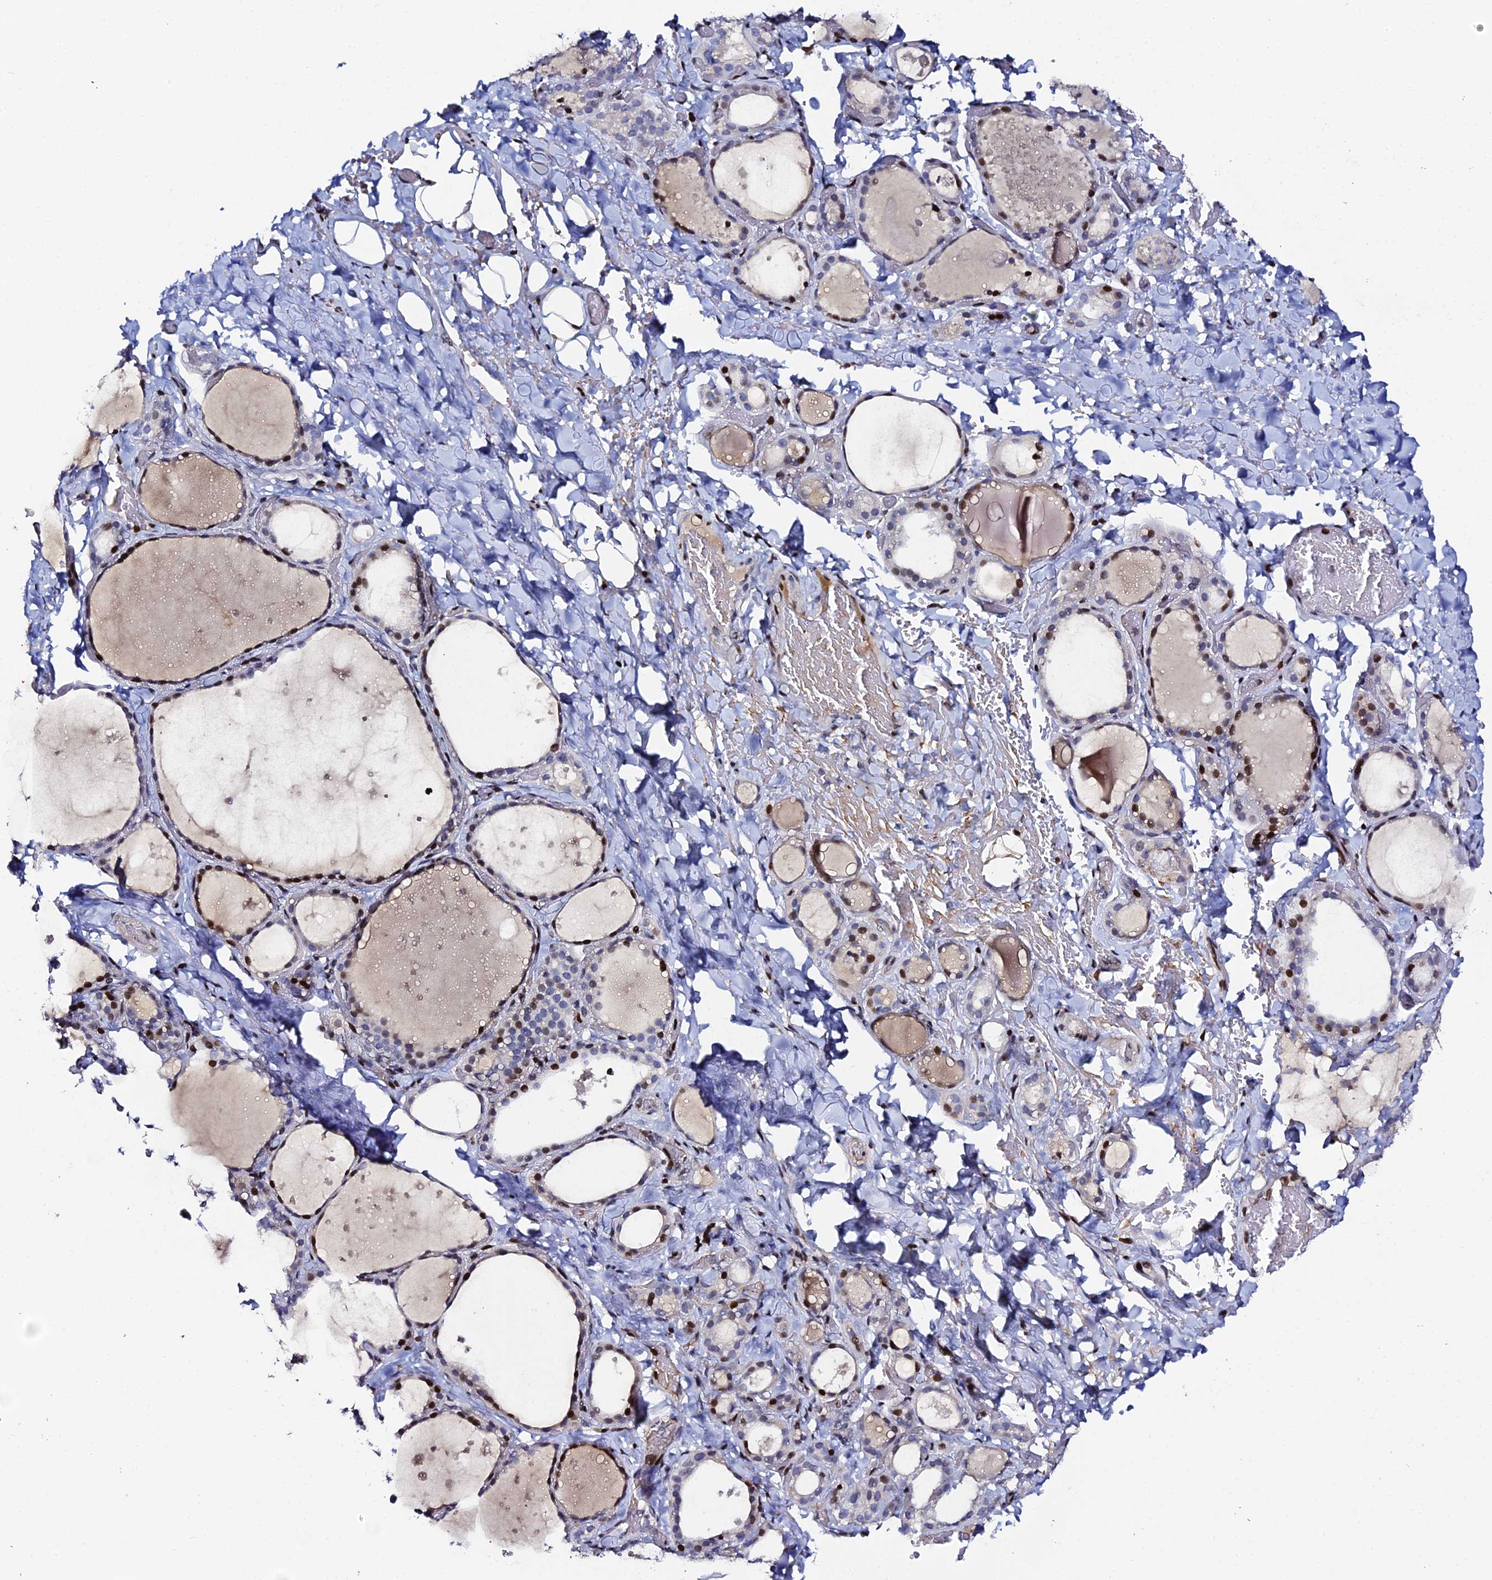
{"staining": {"intensity": "moderate", "quantity": "25%-75%", "location": "nuclear"}, "tissue": "thyroid gland", "cell_type": "Glandular cells", "image_type": "normal", "snomed": [{"axis": "morphology", "description": "Normal tissue, NOS"}, {"axis": "topography", "description": "Thyroid gland"}], "caption": "Immunohistochemical staining of normal thyroid gland shows medium levels of moderate nuclear expression in approximately 25%-75% of glandular cells.", "gene": "MYNN", "patient": {"sex": "female", "age": 44}}